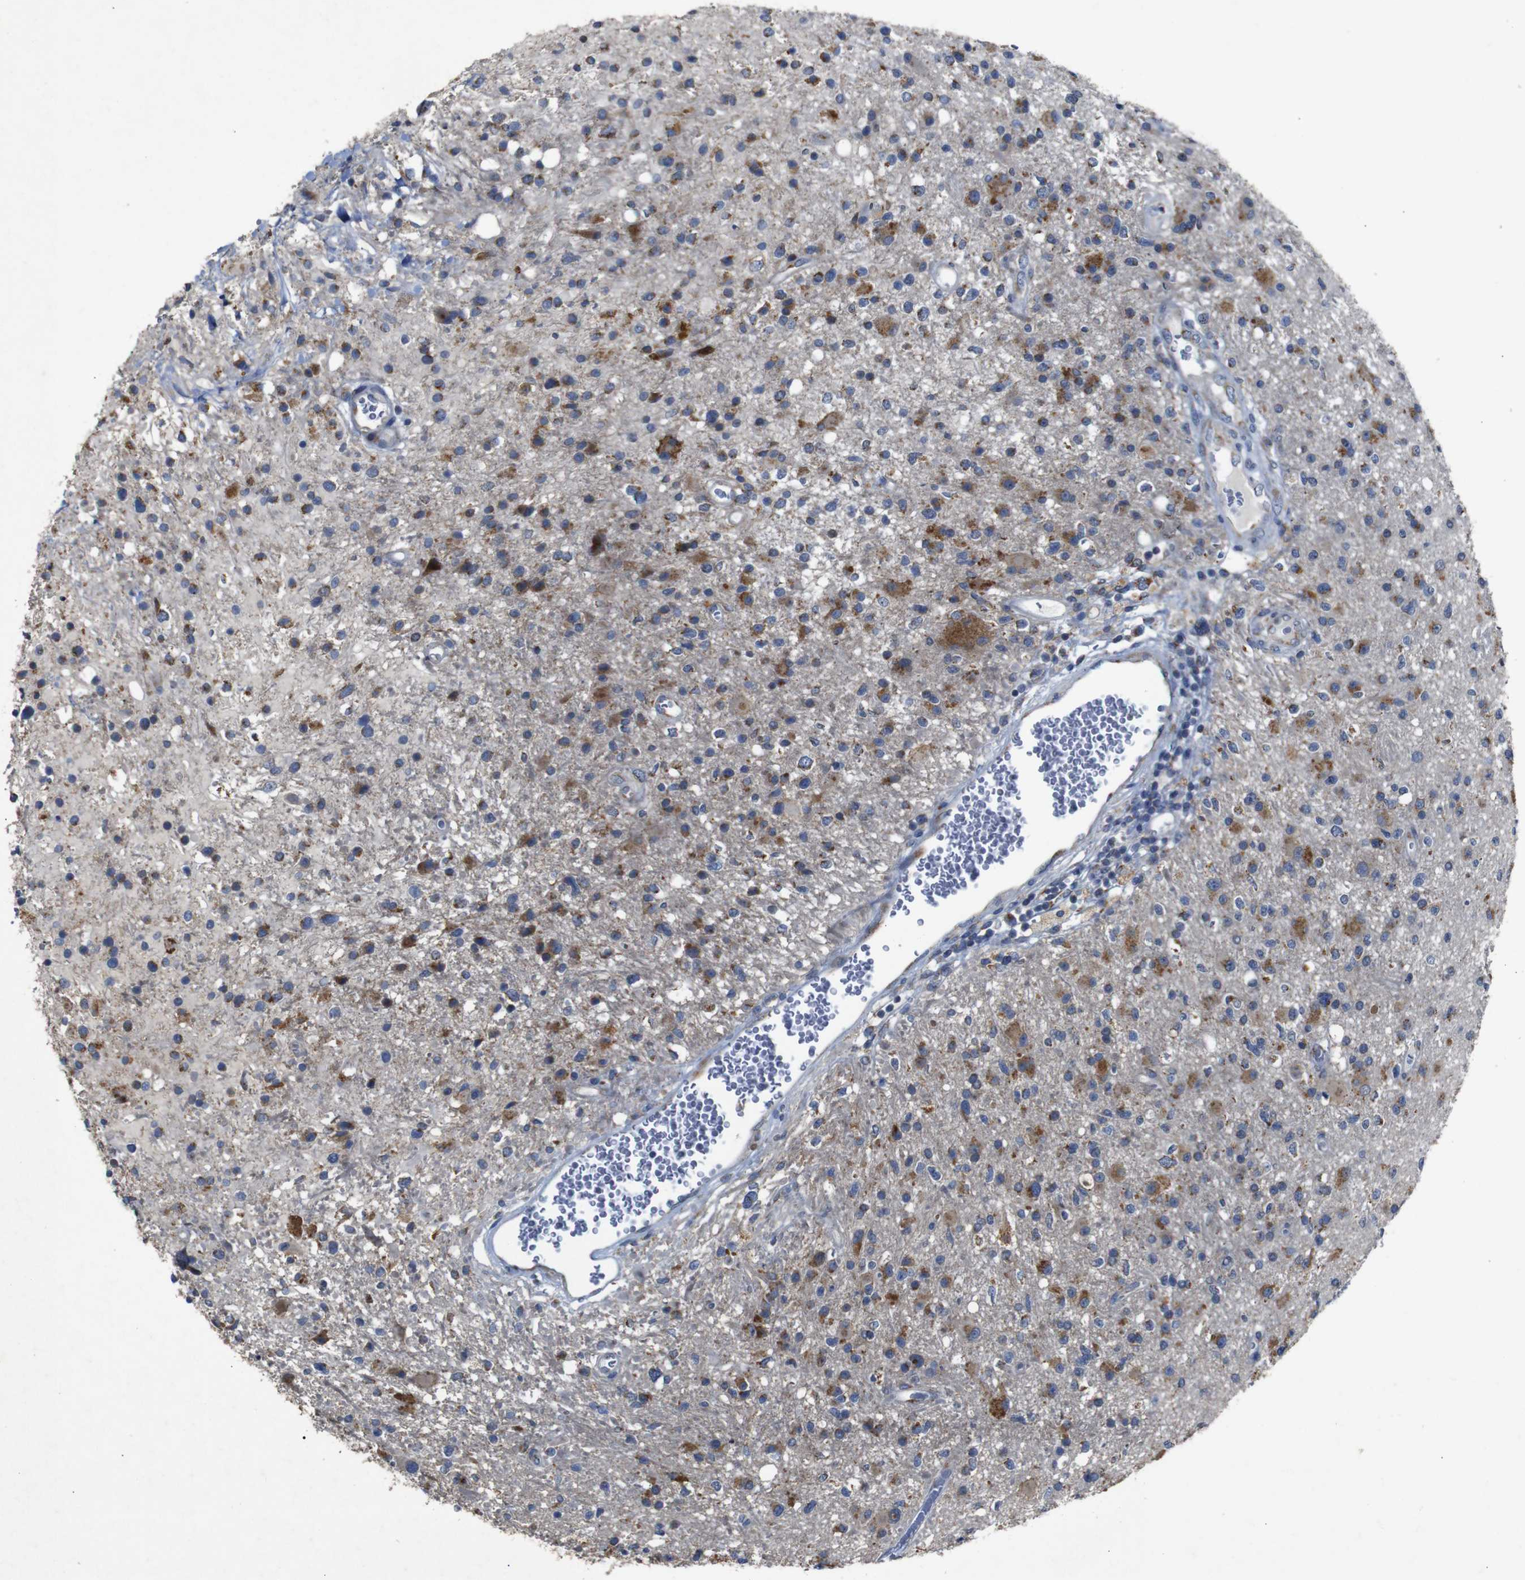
{"staining": {"intensity": "moderate", "quantity": ">75%", "location": "cytoplasmic/membranous"}, "tissue": "glioma", "cell_type": "Tumor cells", "image_type": "cancer", "snomed": [{"axis": "morphology", "description": "Glioma, malignant, High grade"}, {"axis": "topography", "description": "Brain"}], "caption": "High-power microscopy captured an immunohistochemistry (IHC) micrograph of malignant high-grade glioma, revealing moderate cytoplasmic/membranous staining in about >75% of tumor cells. The staining was performed using DAB (3,3'-diaminobenzidine) to visualize the protein expression in brown, while the nuclei were stained in blue with hematoxylin (Magnification: 20x).", "gene": "CHST10", "patient": {"sex": "male", "age": 33}}